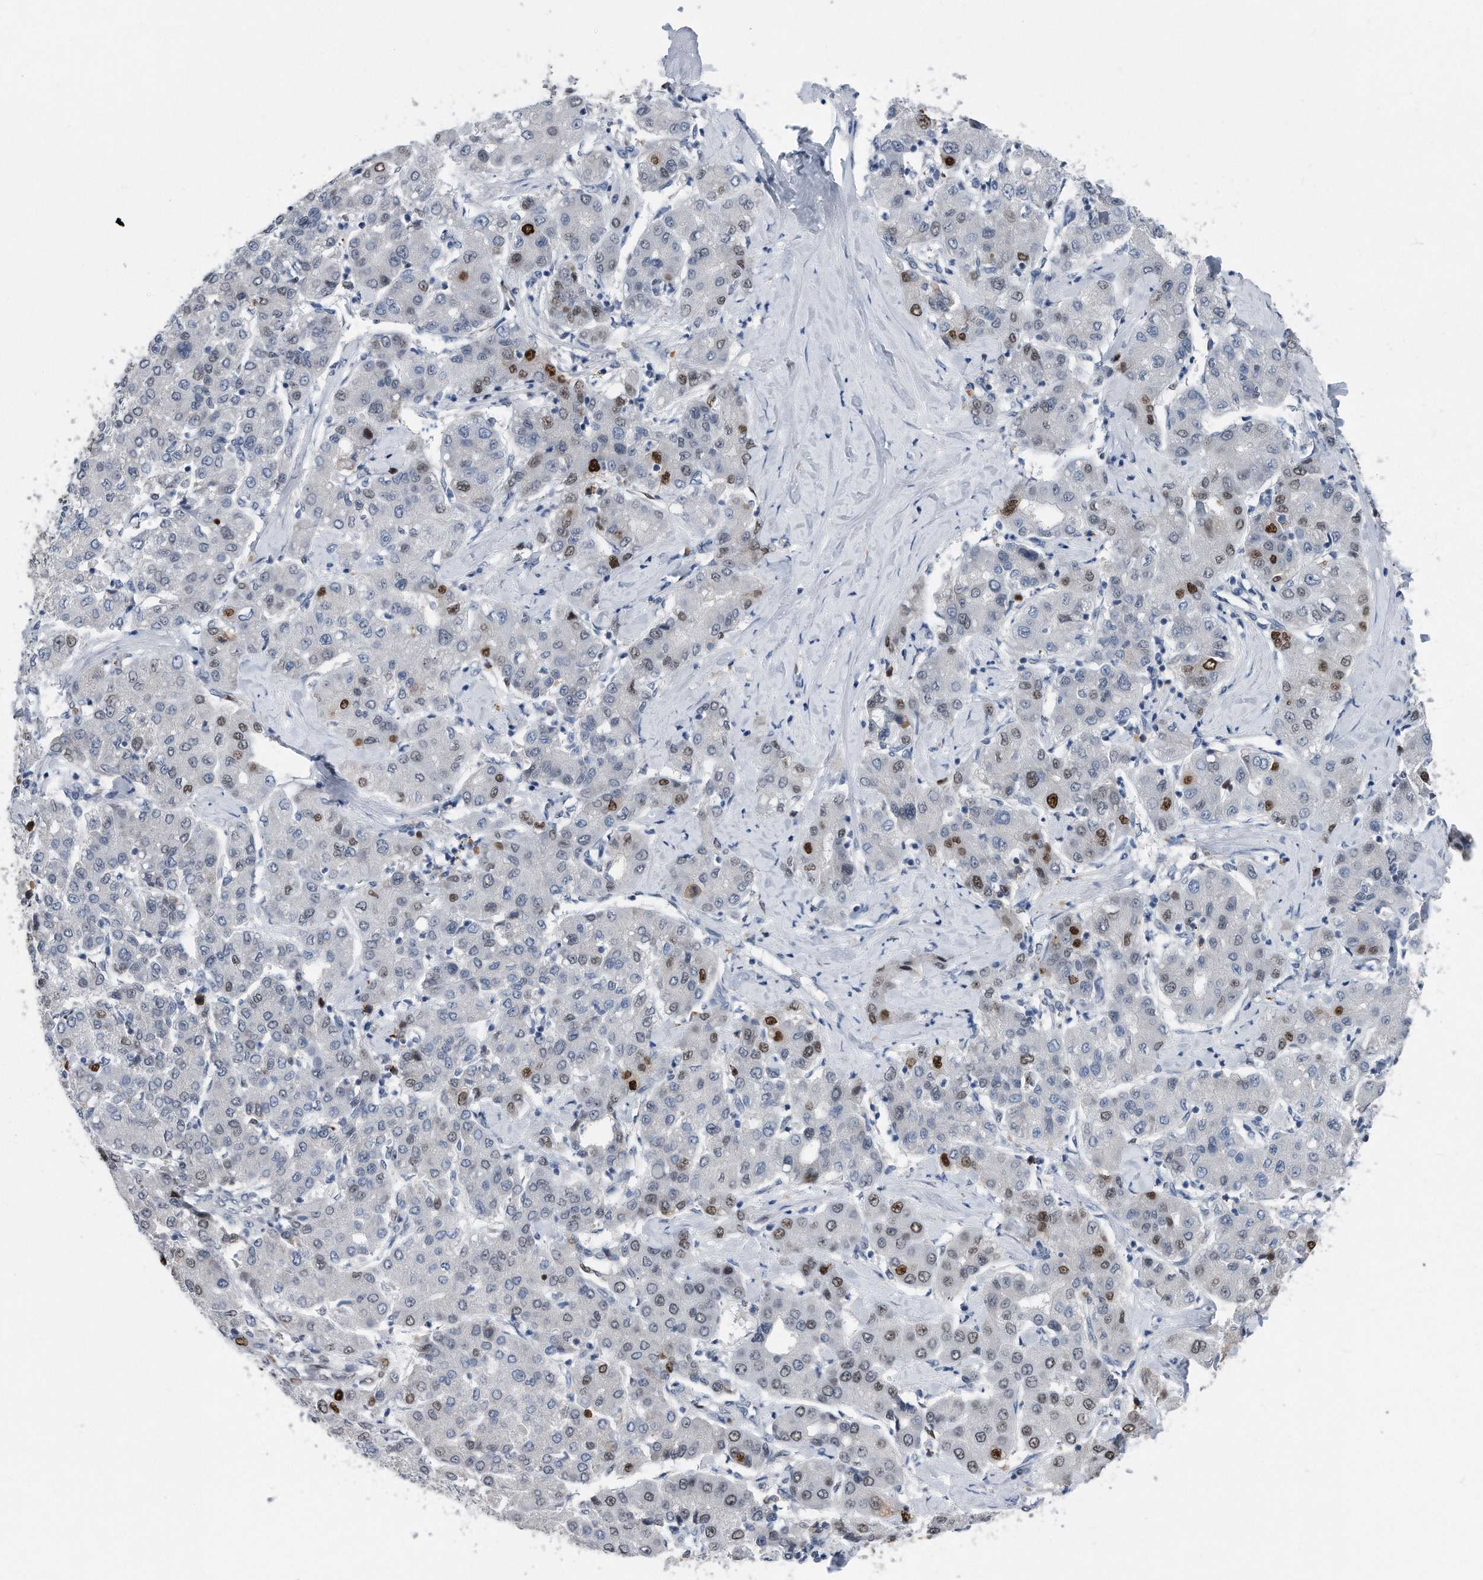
{"staining": {"intensity": "strong", "quantity": "<25%", "location": "nuclear"}, "tissue": "liver cancer", "cell_type": "Tumor cells", "image_type": "cancer", "snomed": [{"axis": "morphology", "description": "Carcinoma, Hepatocellular, NOS"}, {"axis": "topography", "description": "Liver"}], "caption": "Immunohistochemistry (DAB) staining of hepatocellular carcinoma (liver) reveals strong nuclear protein expression in approximately <25% of tumor cells.", "gene": "PCNA", "patient": {"sex": "male", "age": 65}}